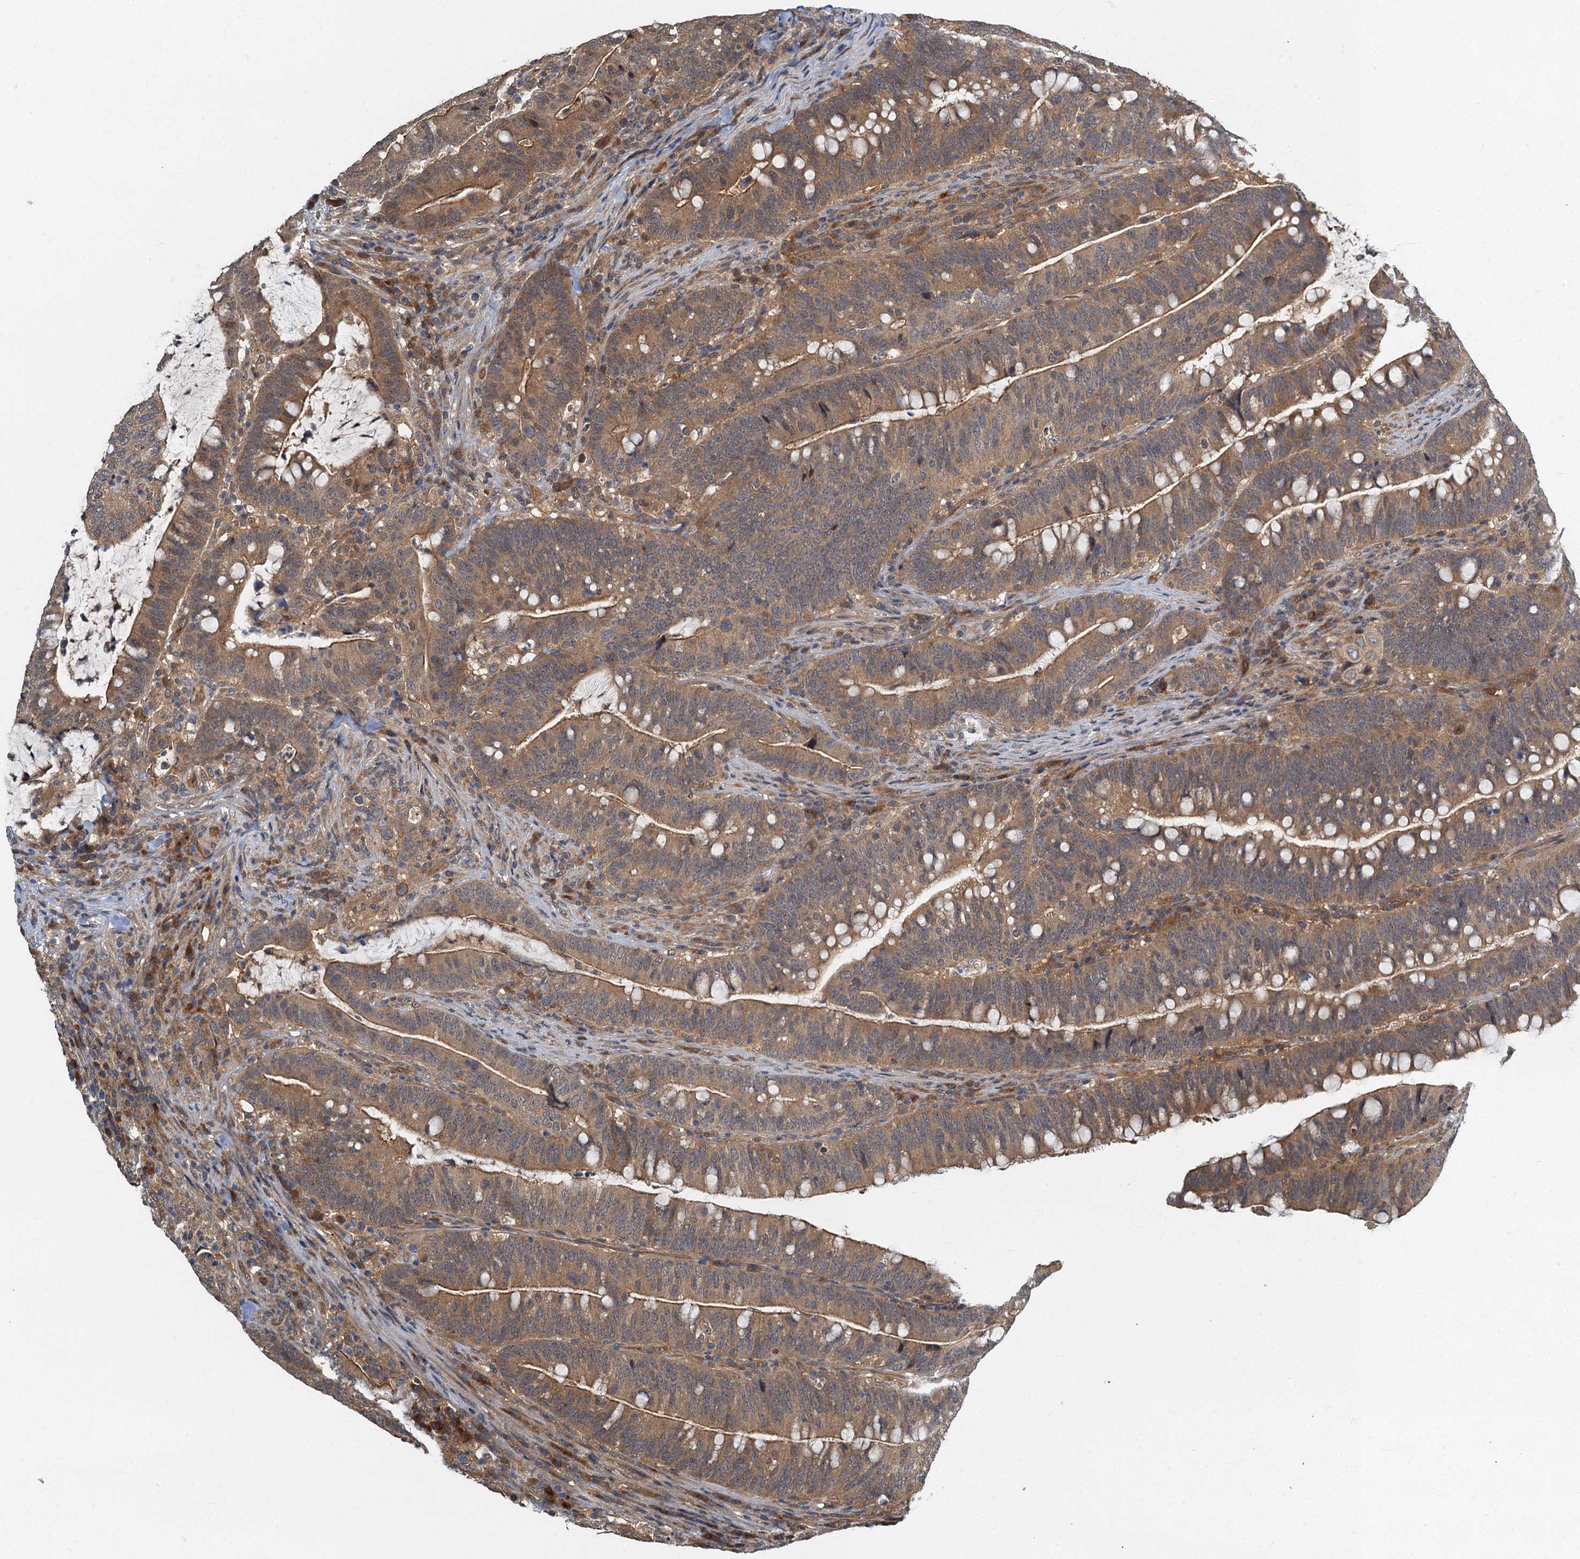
{"staining": {"intensity": "moderate", "quantity": ">75%", "location": "cytoplasmic/membranous"}, "tissue": "colorectal cancer", "cell_type": "Tumor cells", "image_type": "cancer", "snomed": [{"axis": "morphology", "description": "Adenocarcinoma, NOS"}, {"axis": "topography", "description": "Colon"}], "caption": "Adenocarcinoma (colorectal) stained with a protein marker reveals moderate staining in tumor cells.", "gene": "TBCK", "patient": {"sex": "female", "age": 66}}